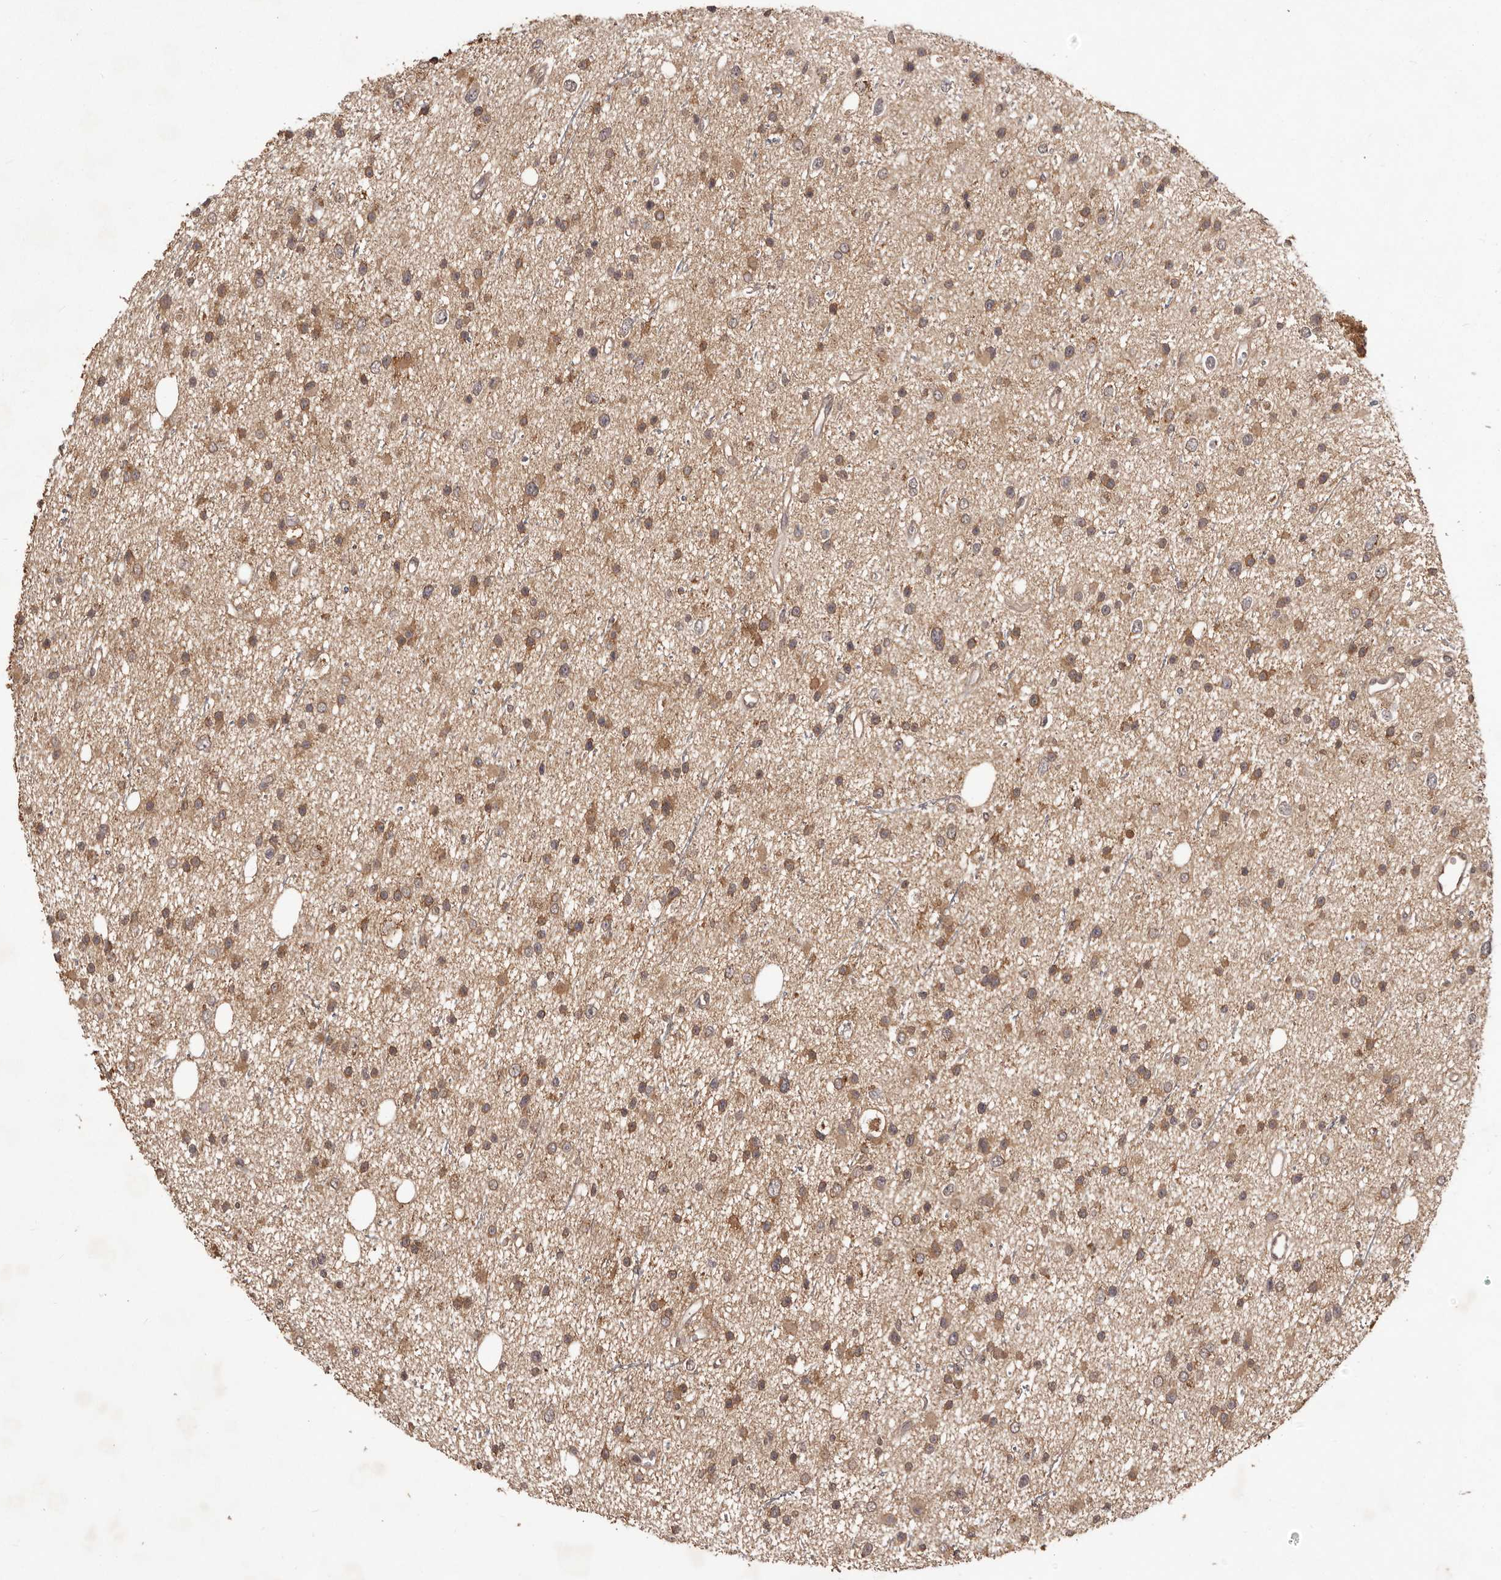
{"staining": {"intensity": "moderate", "quantity": ">75%", "location": "cytoplasmic/membranous"}, "tissue": "glioma", "cell_type": "Tumor cells", "image_type": "cancer", "snomed": [{"axis": "morphology", "description": "Glioma, malignant, Low grade"}, {"axis": "topography", "description": "Cerebral cortex"}], "caption": "The immunohistochemical stain labels moderate cytoplasmic/membranous staining in tumor cells of glioma tissue.", "gene": "MTO1", "patient": {"sex": "female", "age": 39}}